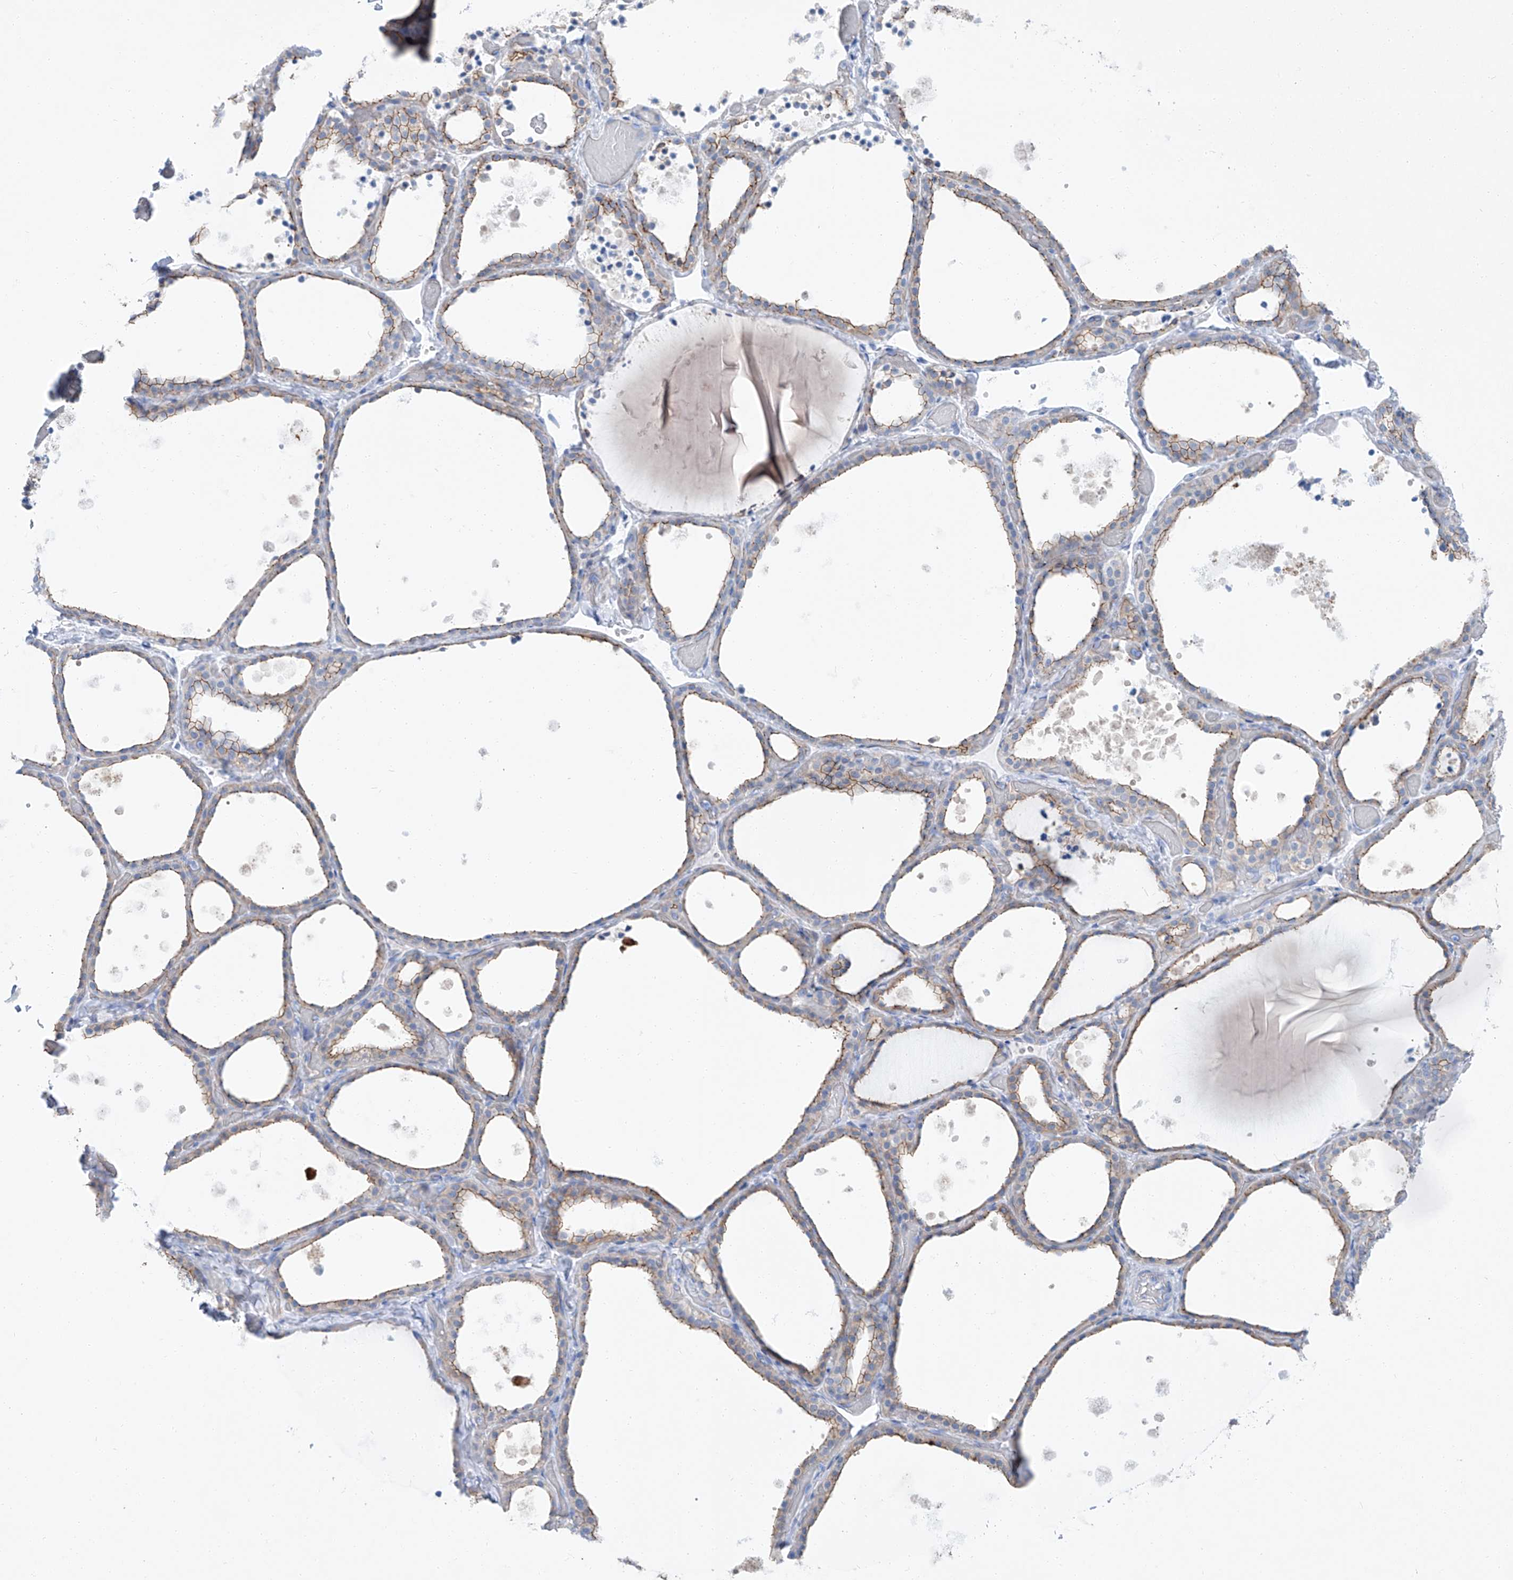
{"staining": {"intensity": "moderate", "quantity": "25%-75%", "location": "cytoplasmic/membranous"}, "tissue": "thyroid gland", "cell_type": "Glandular cells", "image_type": "normal", "snomed": [{"axis": "morphology", "description": "Normal tissue, NOS"}, {"axis": "topography", "description": "Thyroid gland"}], "caption": "Immunohistochemistry (IHC) (DAB) staining of normal thyroid gland displays moderate cytoplasmic/membranous protein staining in about 25%-75% of glandular cells.", "gene": "MAGI1", "patient": {"sex": "female", "age": 44}}